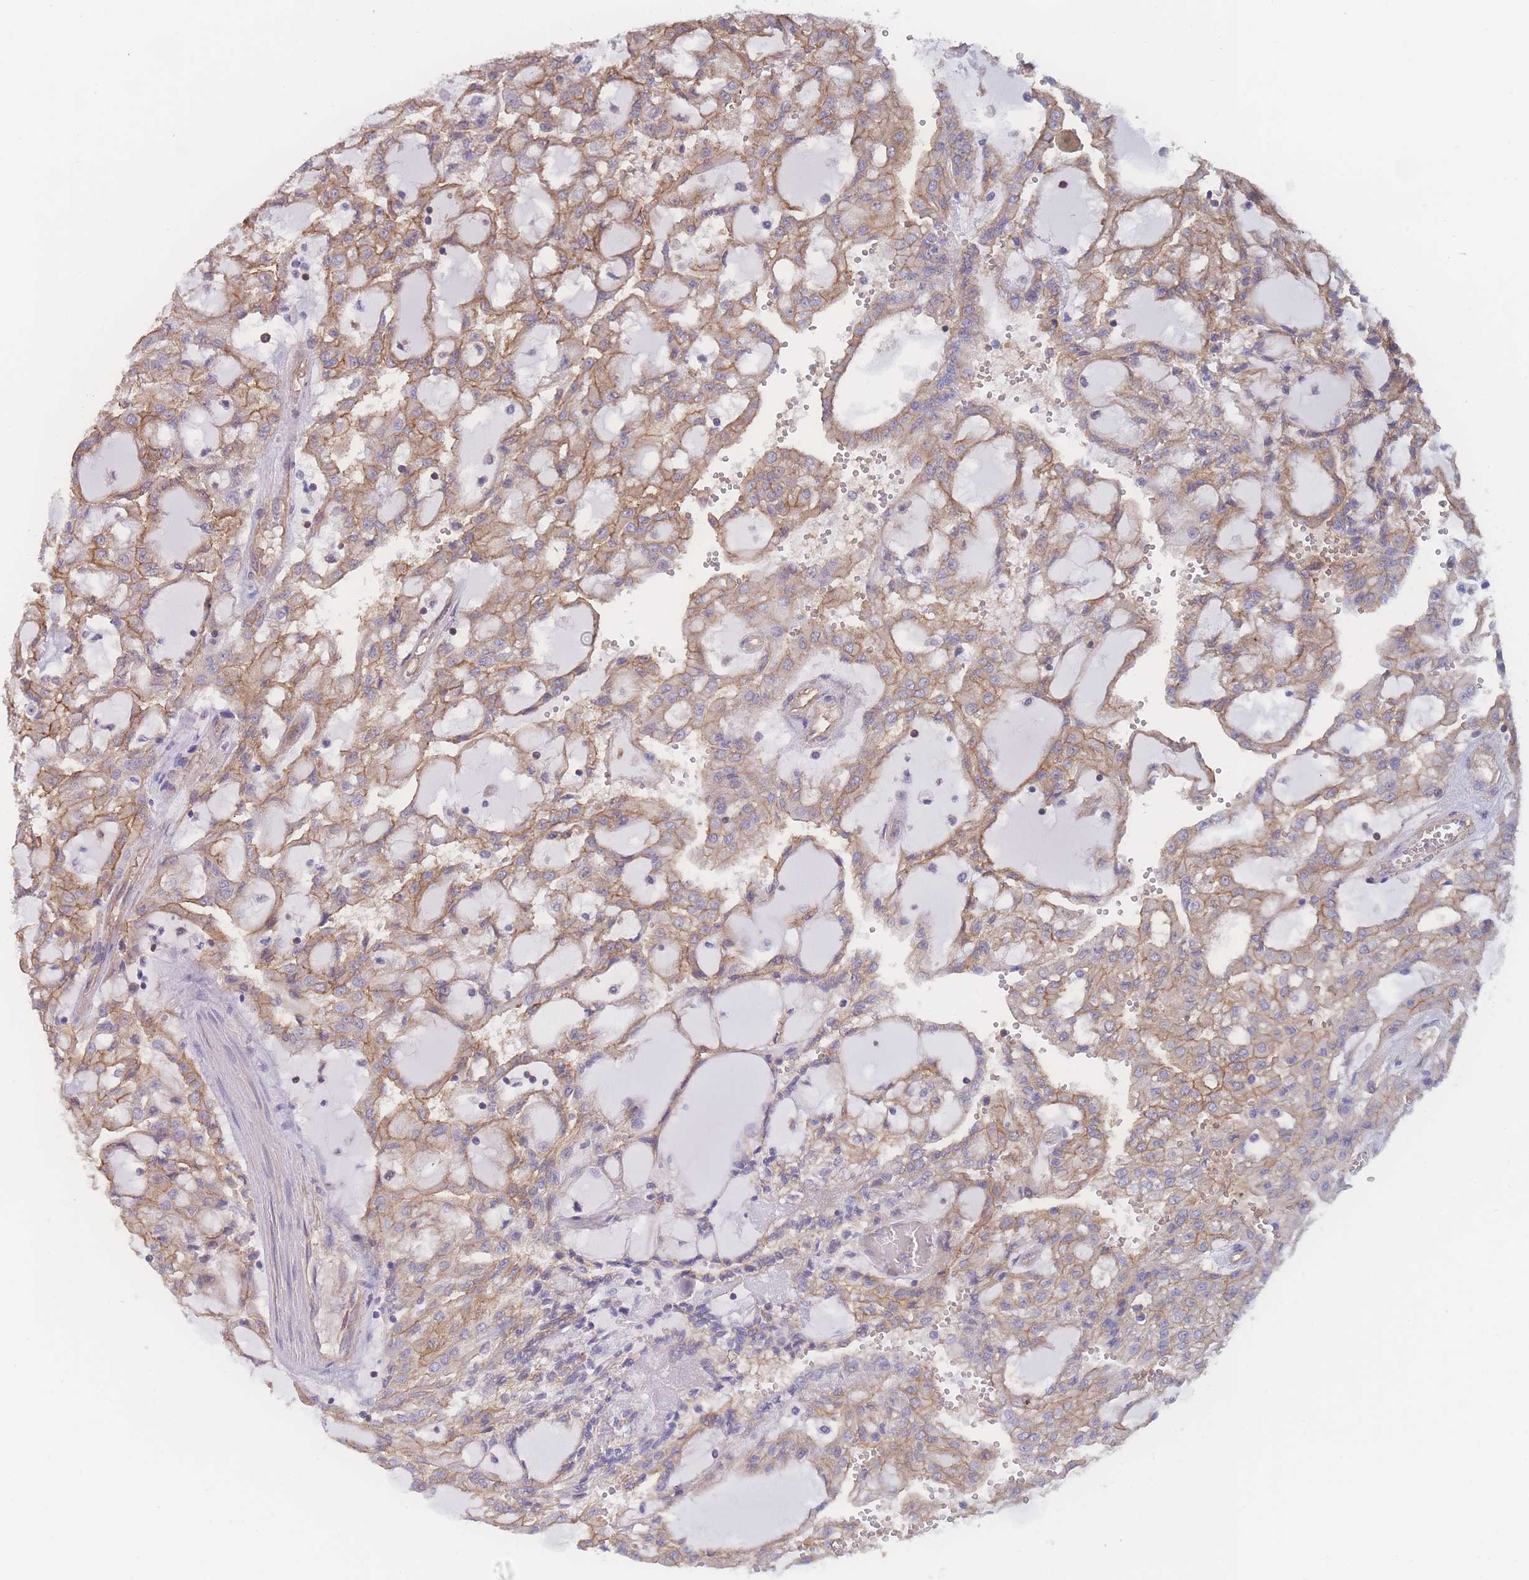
{"staining": {"intensity": "moderate", "quantity": "25%-75%", "location": "cytoplasmic/membranous"}, "tissue": "renal cancer", "cell_type": "Tumor cells", "image_type": "cancer", "snomed": [{"axis": "morphology", "description": "Adenocarcinoma, NOS"}, {"axis": "topography", "description": "Kidney"}], "caption": "A high-resolution image shows IHC staining of renal adenocarcinoma, which reveals moderate cytoplasmic/membranous staining in approximately 25%-75% of tumor cells.", "gene": "CFAP97", "patient": {"sex": "male", "age": 63}}